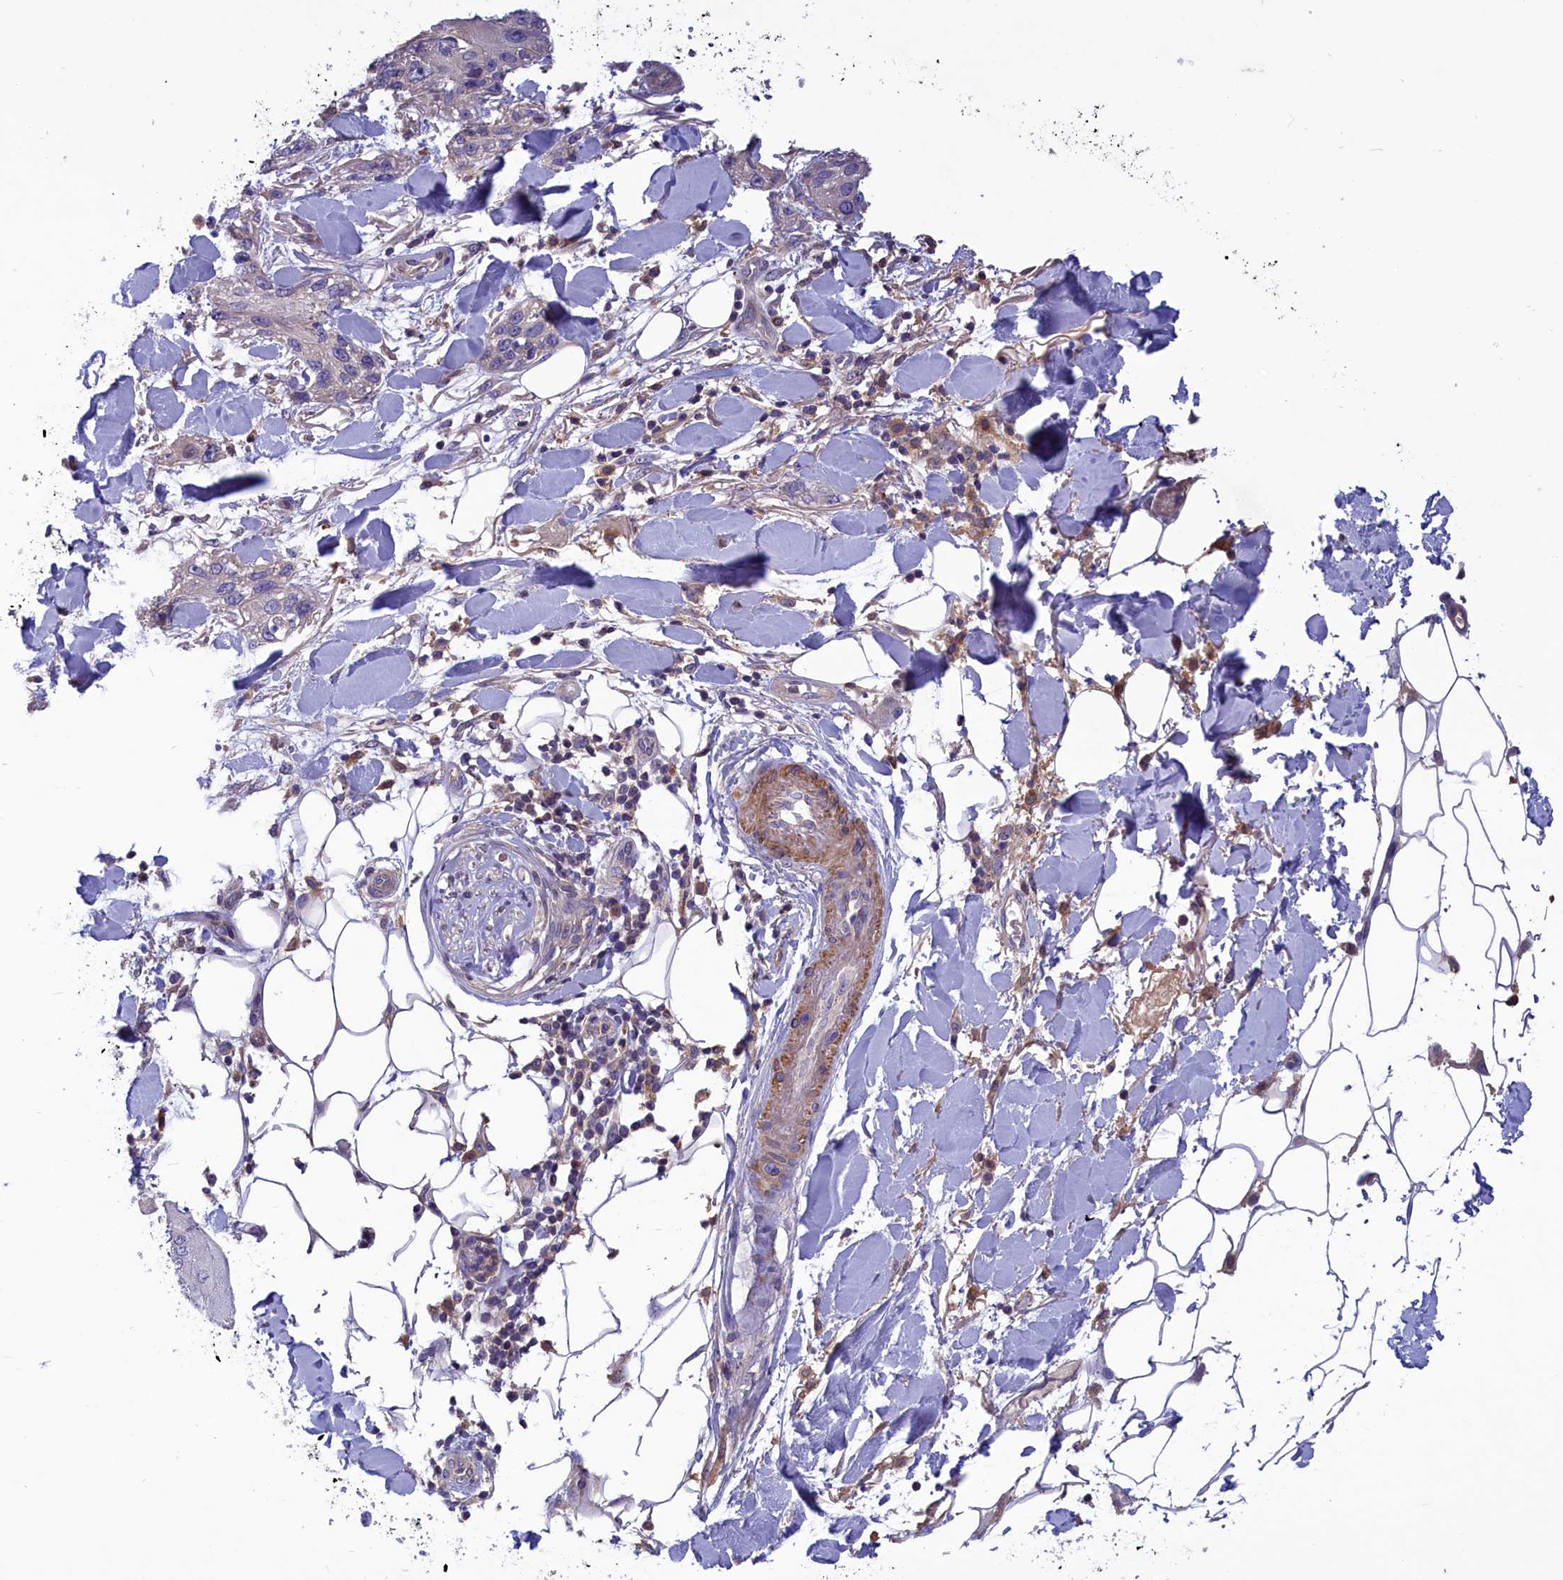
{"staining": {"intensity": "negative", "quantity": "none", "location": "none"}, "tissue": "skin cancer", "cell_type": "Tumor cells", "image_type": "cancer", "snomed": [{"axis": "morphology", "description": "Normal tissue, NOS"}, {"axis": "morphology", "description": "Squamous cell carcinoma, NOS"}, {"axis": "topography", "description": "Skin"}], "caption": "The immunohistochemistry histopathology image has no significant staining in tumor cells of skin cancer (squamous cell carcinoma) tissue.", "gene": "AMDHD2", "patient": {"sex": "male", "age": 72}}